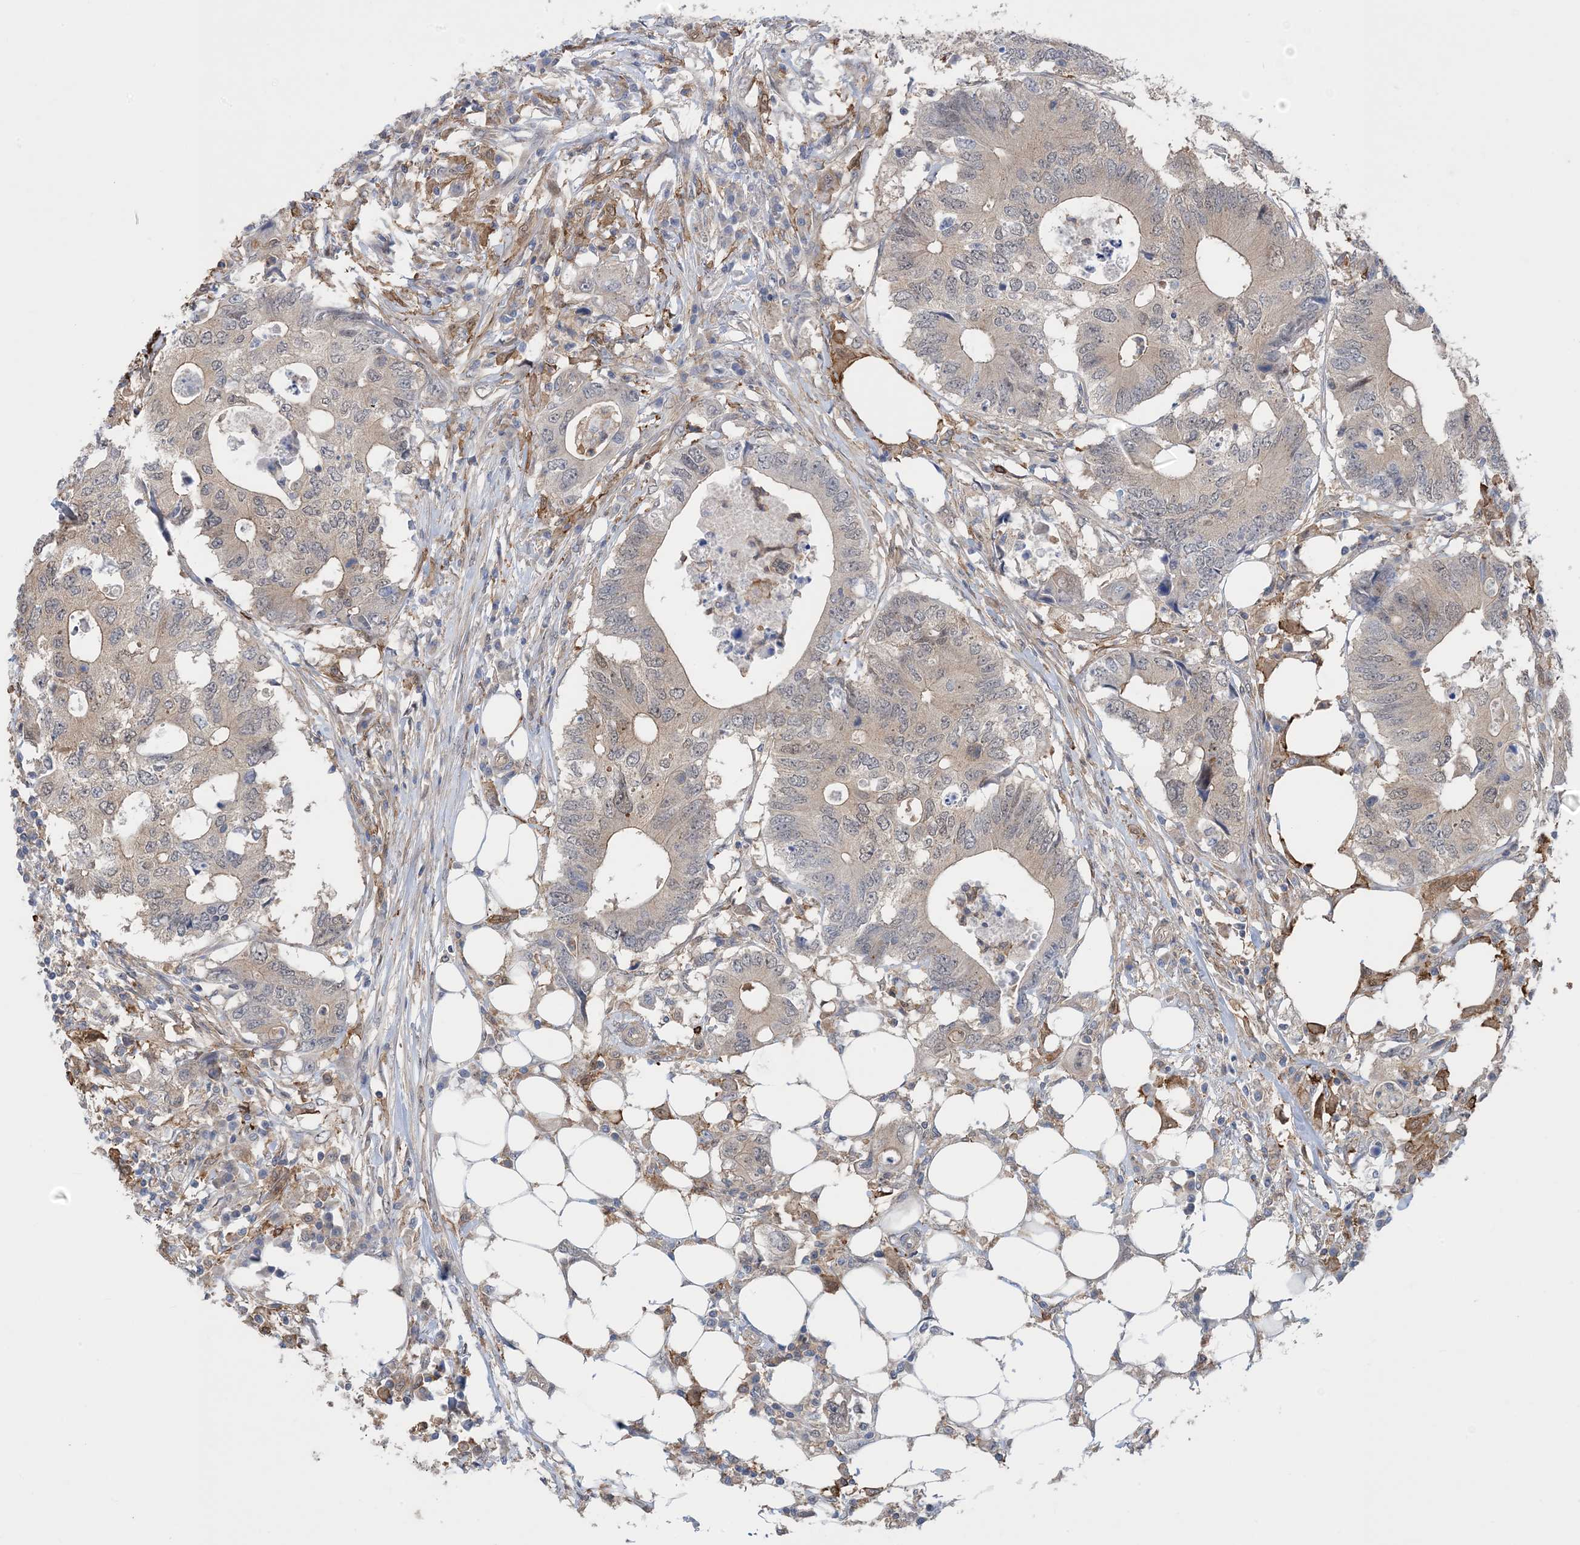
{"staining": {"intensity": "weak", "quantity": "25%-75%", "location": "cytoplasmic/membranous"}, "tissue": "colorectal cancer", "cell_type": "Tumor cells", "image_type": "cancer", "snomed": [{"axis": "morphology", "description": "Adenocarcinoma, NOS"}, {"axis": "topography", "description": "Colon"}], "caption": "Brown immunohistochemical staining in human colorectal cancer shows weak cytoplasmic/membranous expression in approximately 25%-75% of tumor cells.", "gene": "HS1BP3", "patient": {"sex": "male", "age": 71}}